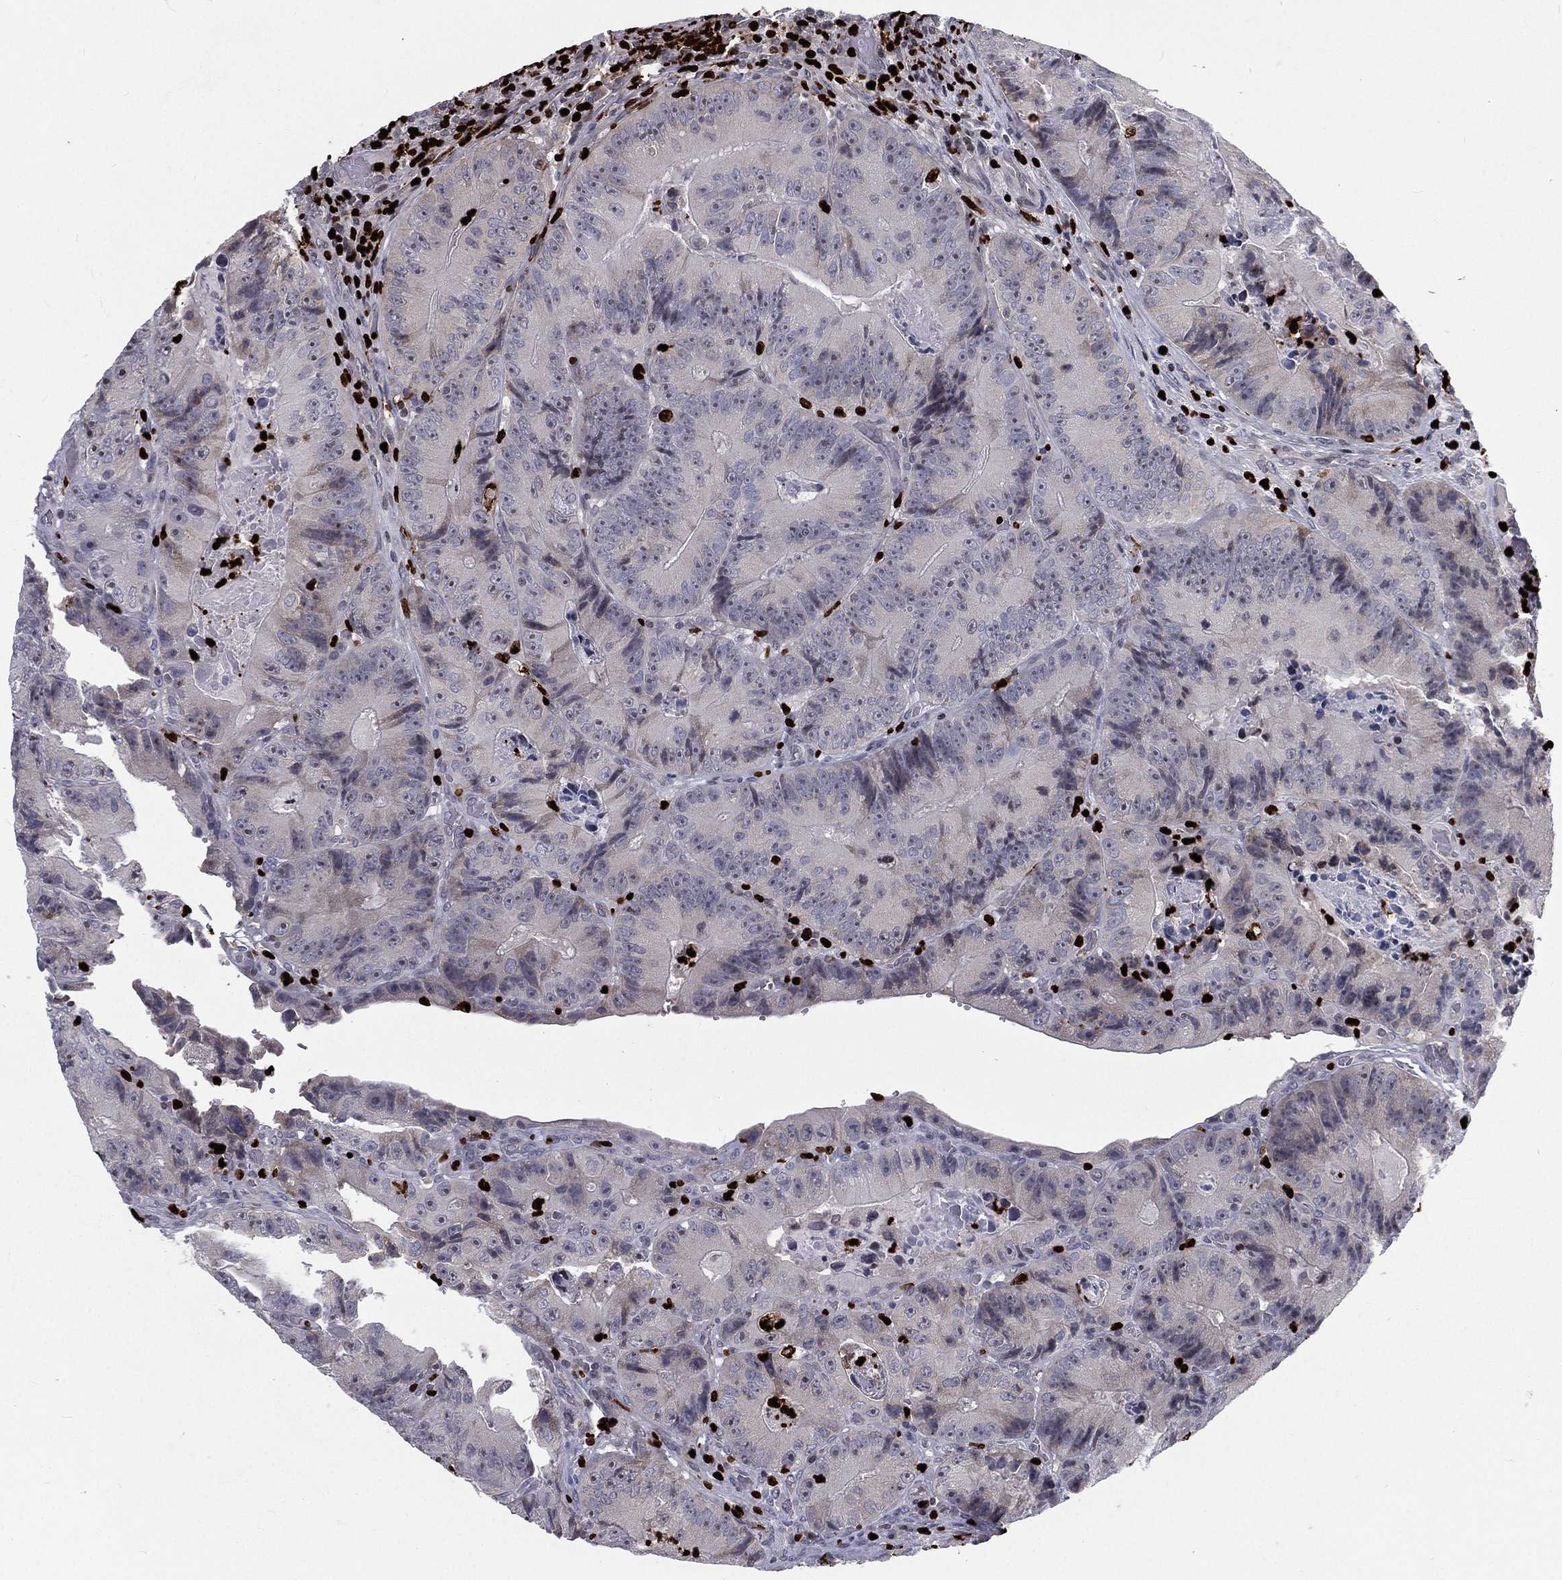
{"staining": {"intensity": "negative", "quantity": "none", "location": "none"}, "tissue": "colorectal cancer", "cell_type": "Tumor cells", "image_type": "cancer", "snomed": [{"axis": "morphology", "description": "Adenocarcinoma, NOS"}, {"axis": "topography", "description": "Colon"}], "caption": "Immunohistochemical staining of colorectal adenocarcinoma shows no significant expression in tumor cells.", "gene": "MNDA", "patient": {"sex": "female", "age": 86}}